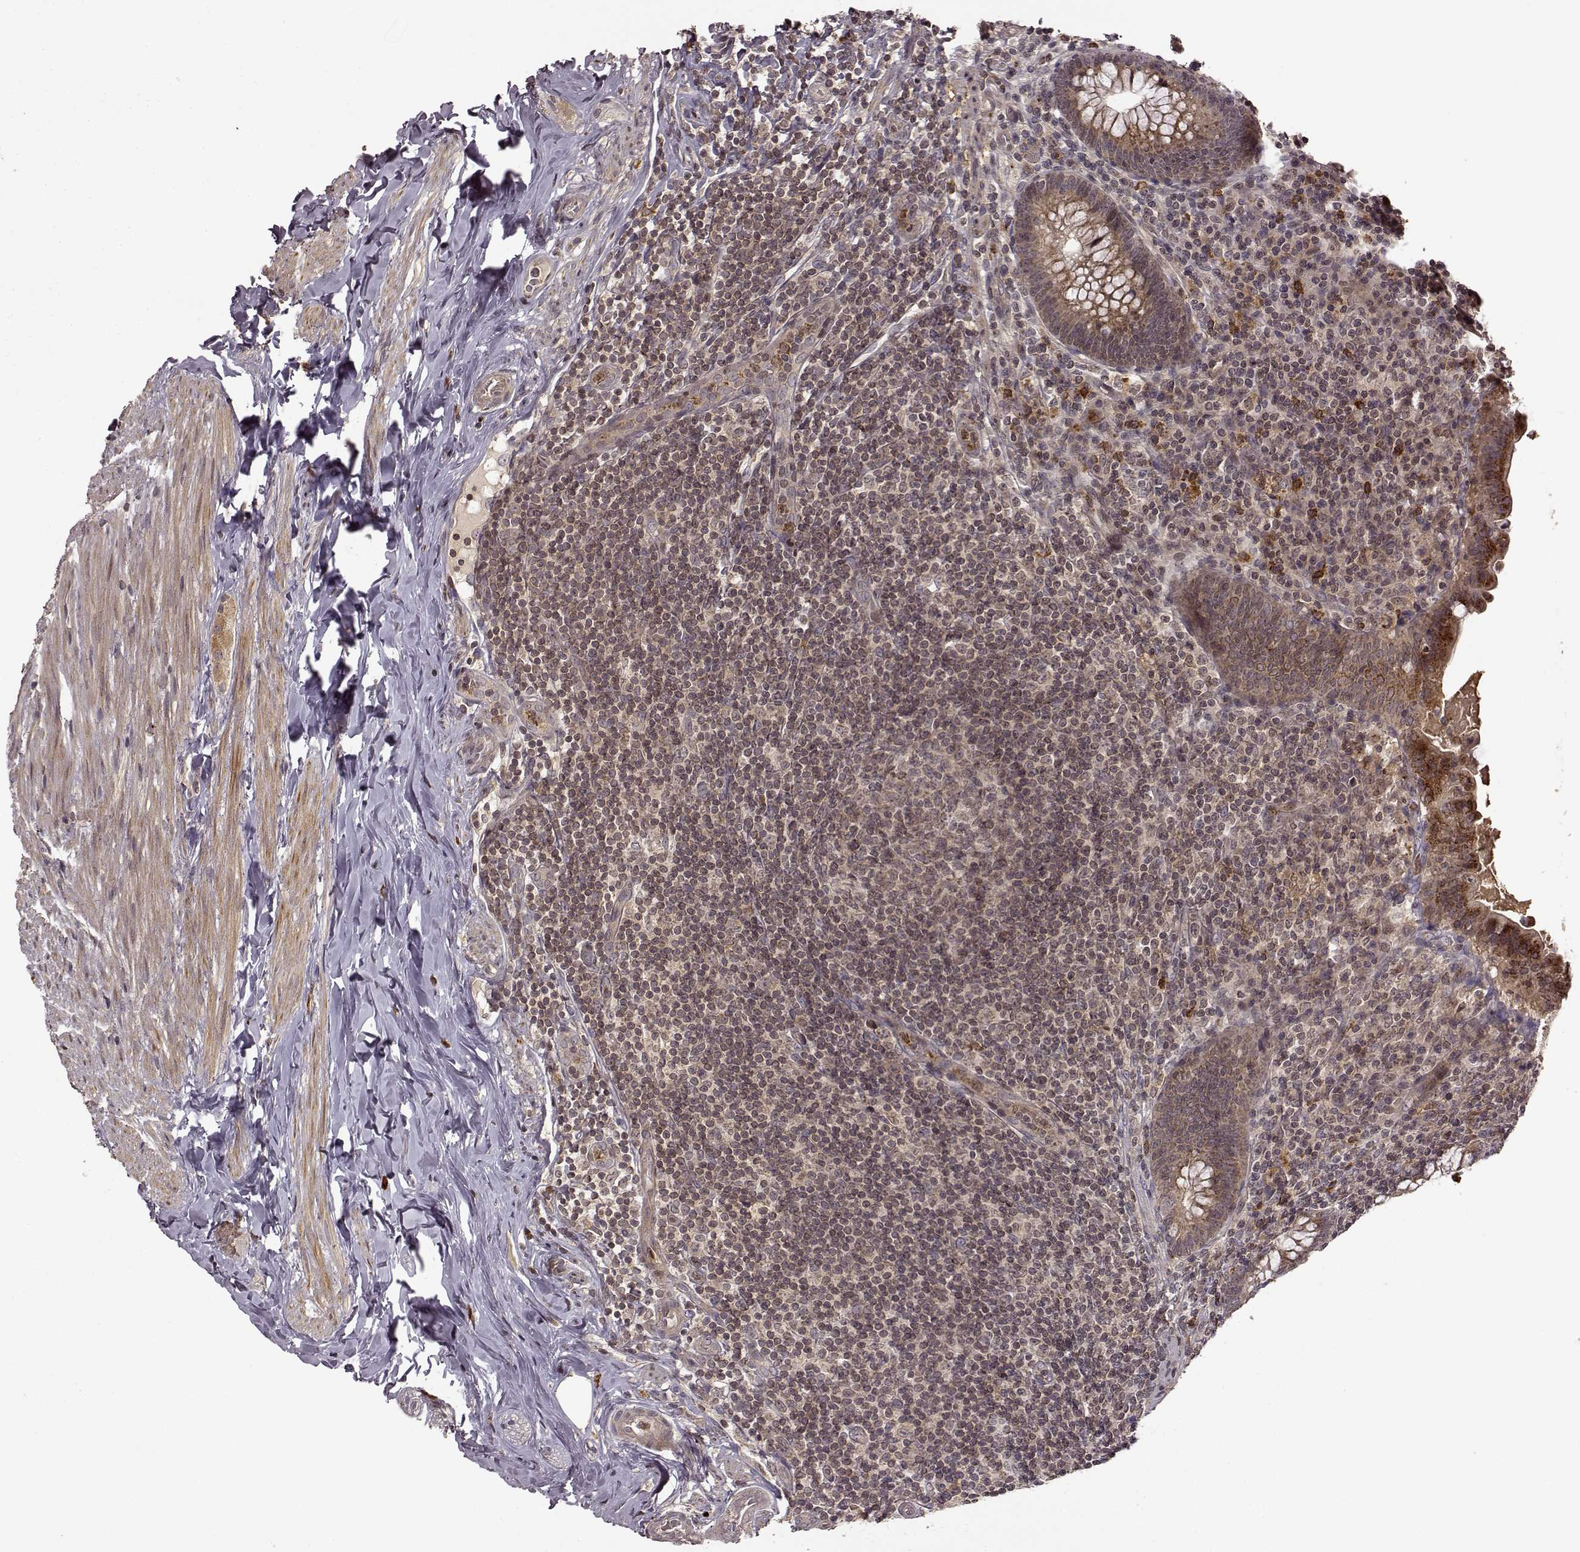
{"staining": {"intensity": "moderate", "quantity": ">75%", "location": "cytoplasmic/membranous"}, "tissue": "appendix", "cell_type": "Glandular cells", "image_type": "normal", "snomed": [{"axis": "morphology", "description": "Normal tissue, NOS"}, {"axis": "topography", "description": "Appendix"}], "caption": "A micrograph of human appendix stained for a protein reveals moderate cytoplasmic/membranous brown staining in glandular cells. Nuclei are stained in blue.", "gene": "TRMU", "patient": {"sex": "male", "age": 47}}